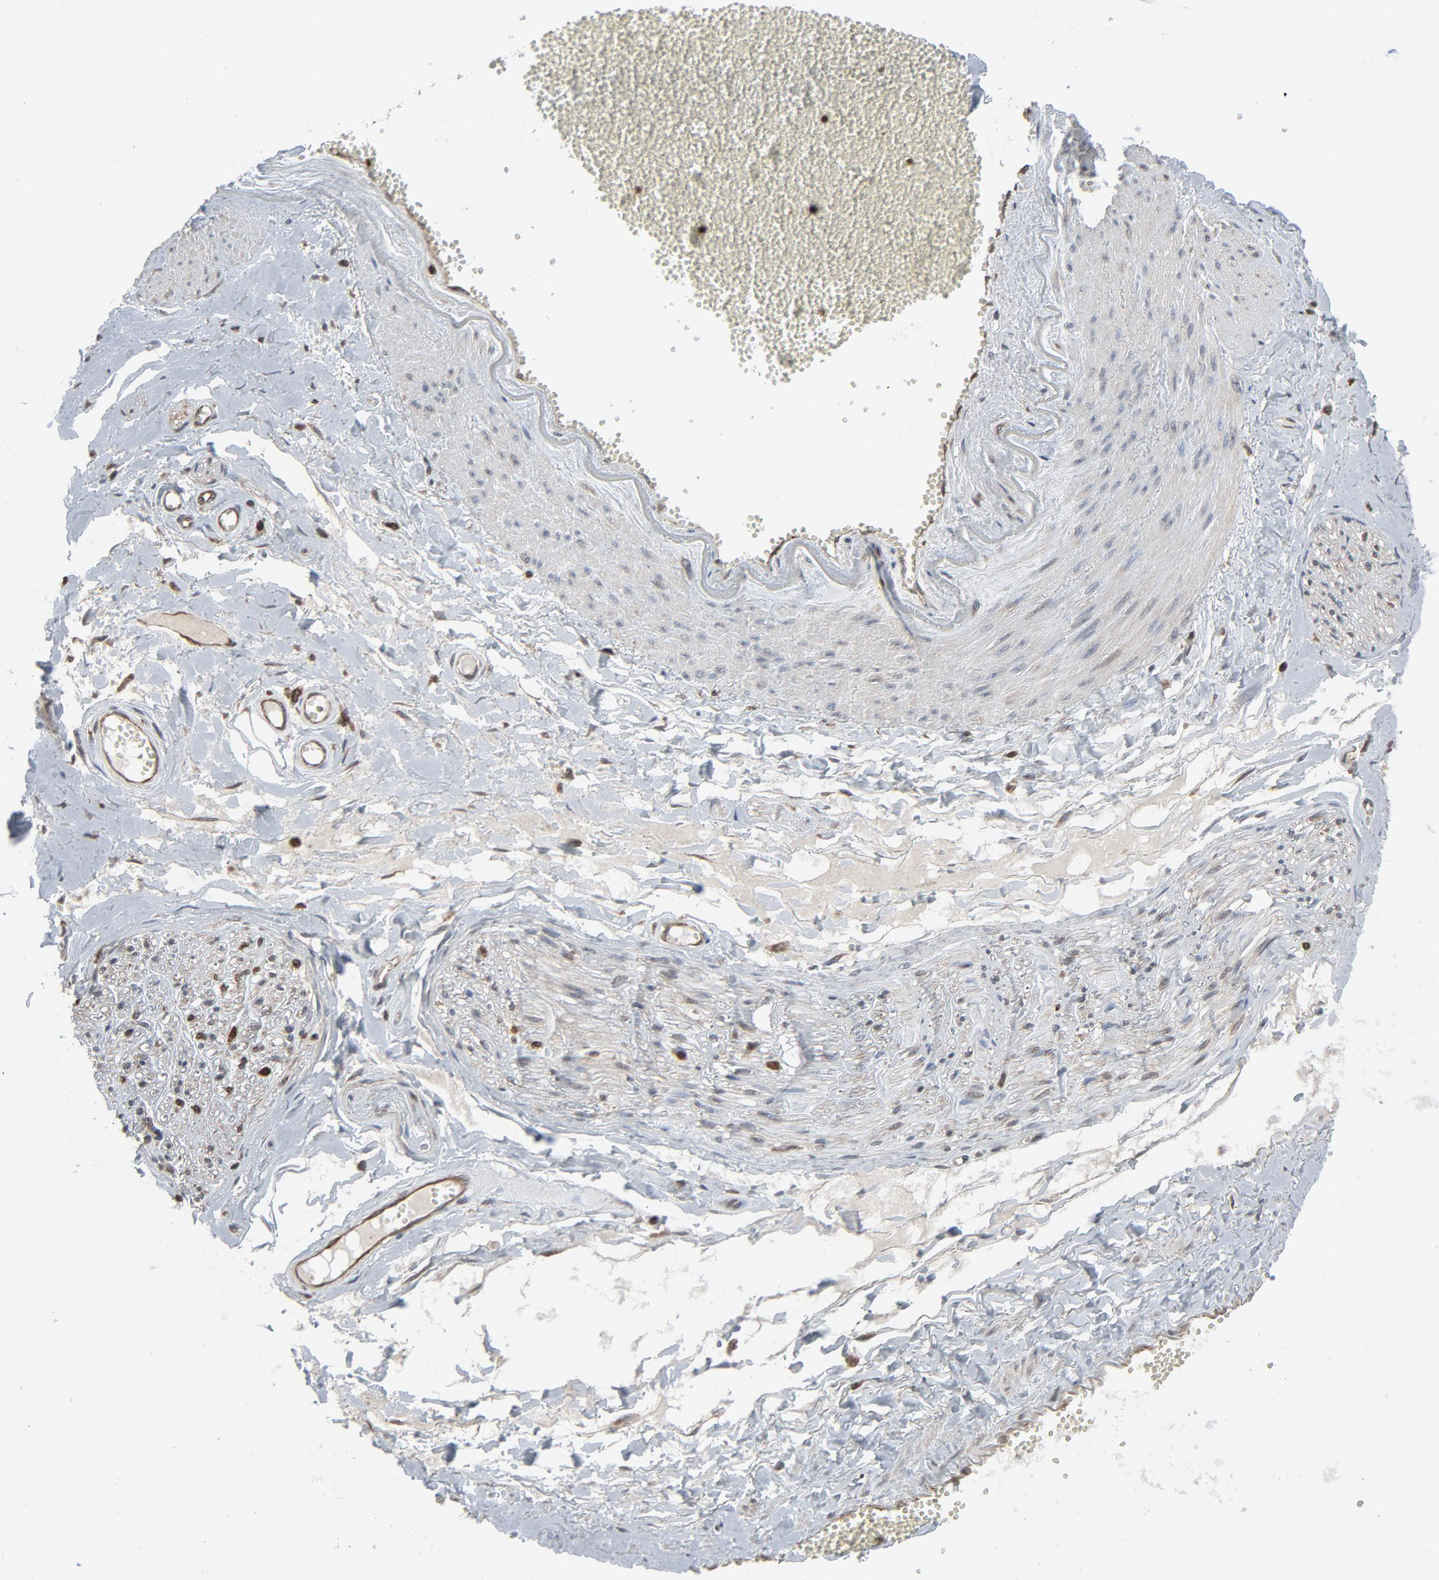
{"staining": {"intensity": "moderate", "quantity": ">75%", "location": "cytoplasmic/membranous,nuclear"}, "tissue": "adipose tissue", "cell_type": "Adipocytes", "image_type": "normal", "snomed": [{"axis": "morphology", "description": "Normal tissue, NOS"}, {"axis": "morphology", "description": "Inflammation, NOS"}, {"axis": "topography", "description": "Salivary gland"}, {"axis": "topography", "description": "Peripheral nerve tissue"}], "caption": "Adipose tissue stained for a protein displays moderate cytoplasmic/membranous,nuclear positivity in adipocytes. The staining was performed using DAB, with brown indicating positive protein expression. Nuclei are stained blue with hematoxylin.", "gene": "UBE2D1", "patient": {"sex": "female", "age": 75}}